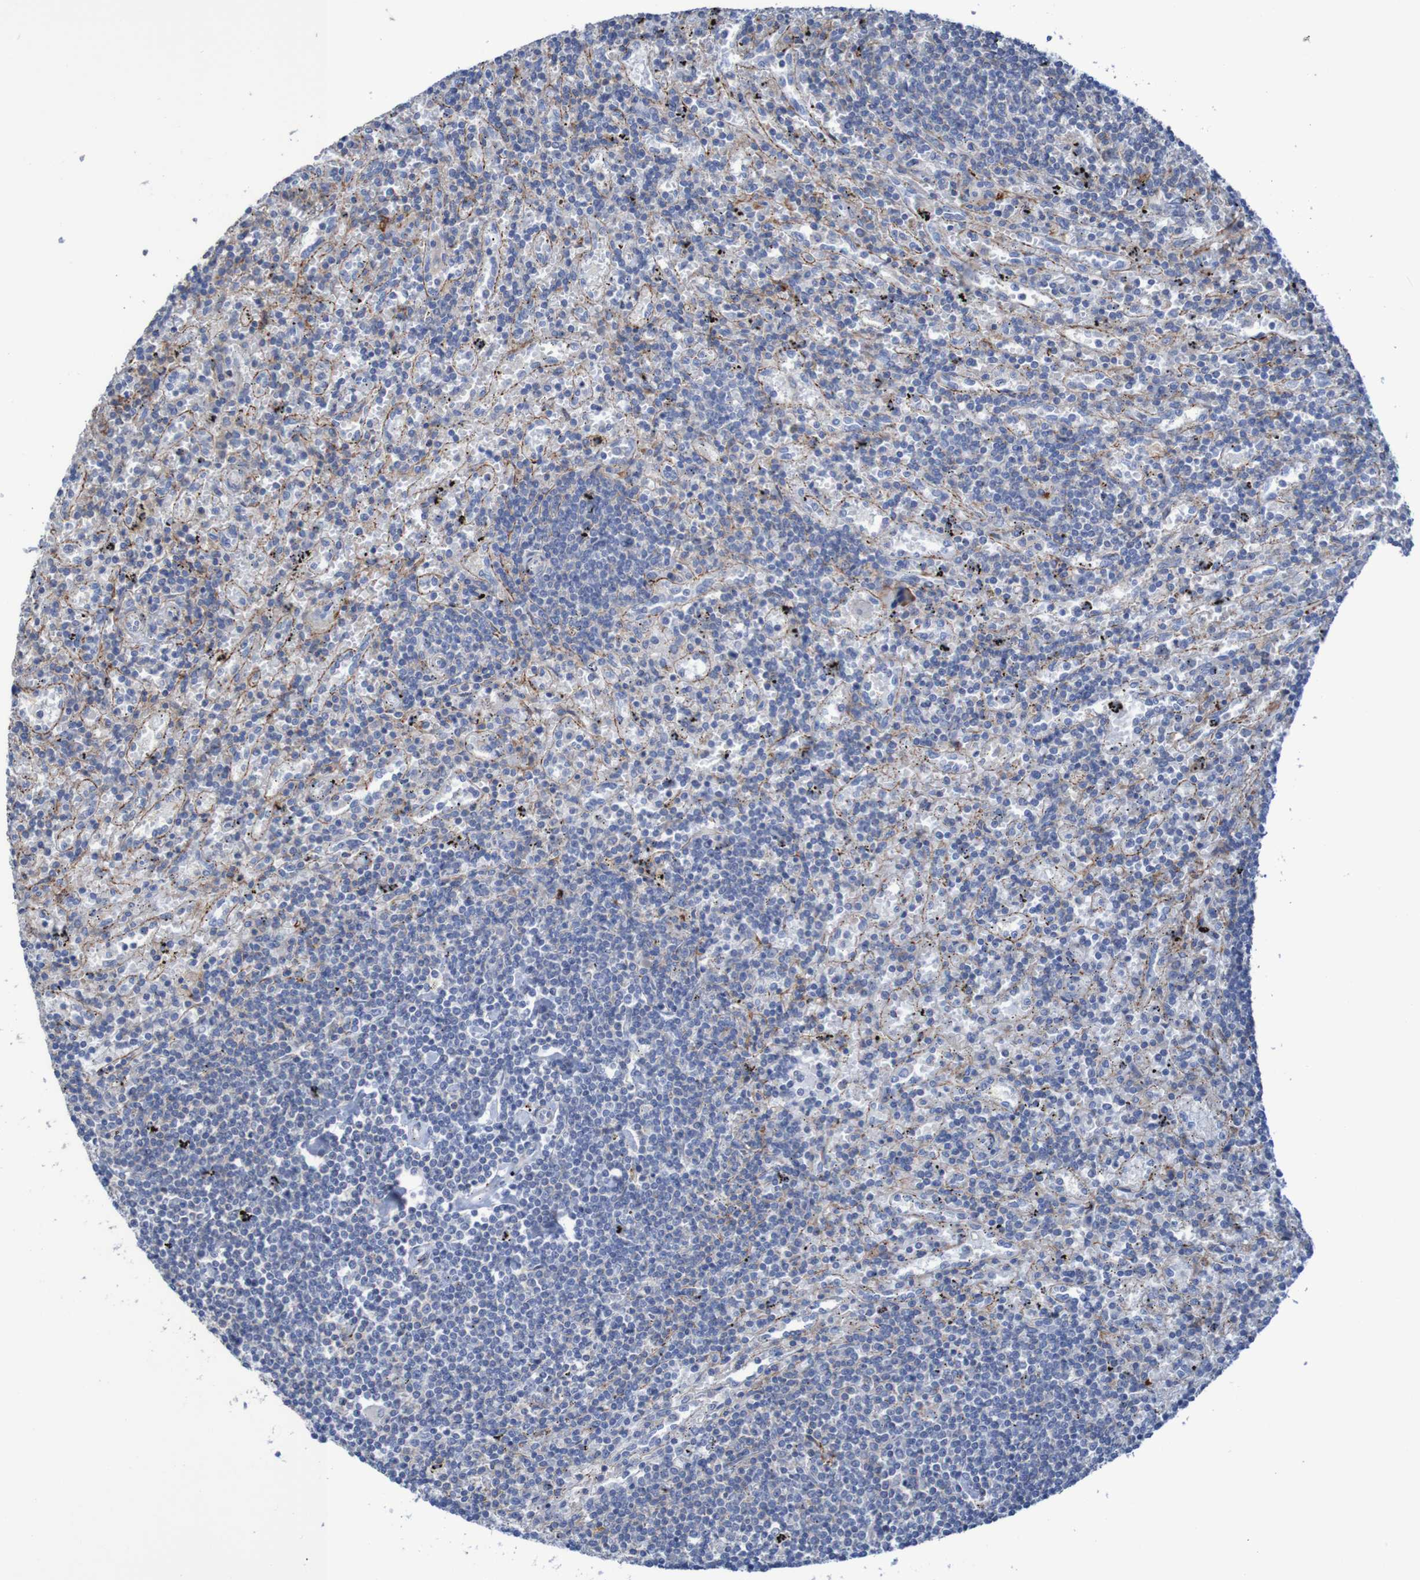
{"staining": {"intensity": "negative", "quantity": "none", "location": "none"}, "tissue": "lymphoma", "cell_type": "Tumor cells", "image_type": "cancer", "snomed": [{"axis": "morphology", "description": "Malignant lymphoma, non-Hodgkin's type, Low grade"}, {"axis": "topography", "description": "Spleen"}], "caption": "Tumor cells show no significant protein positivity in low-grade malignant lymphoma, non-Hodgkin's type.", "gene": "RNF182", "patient": {"sex": "male", "age": 76}}